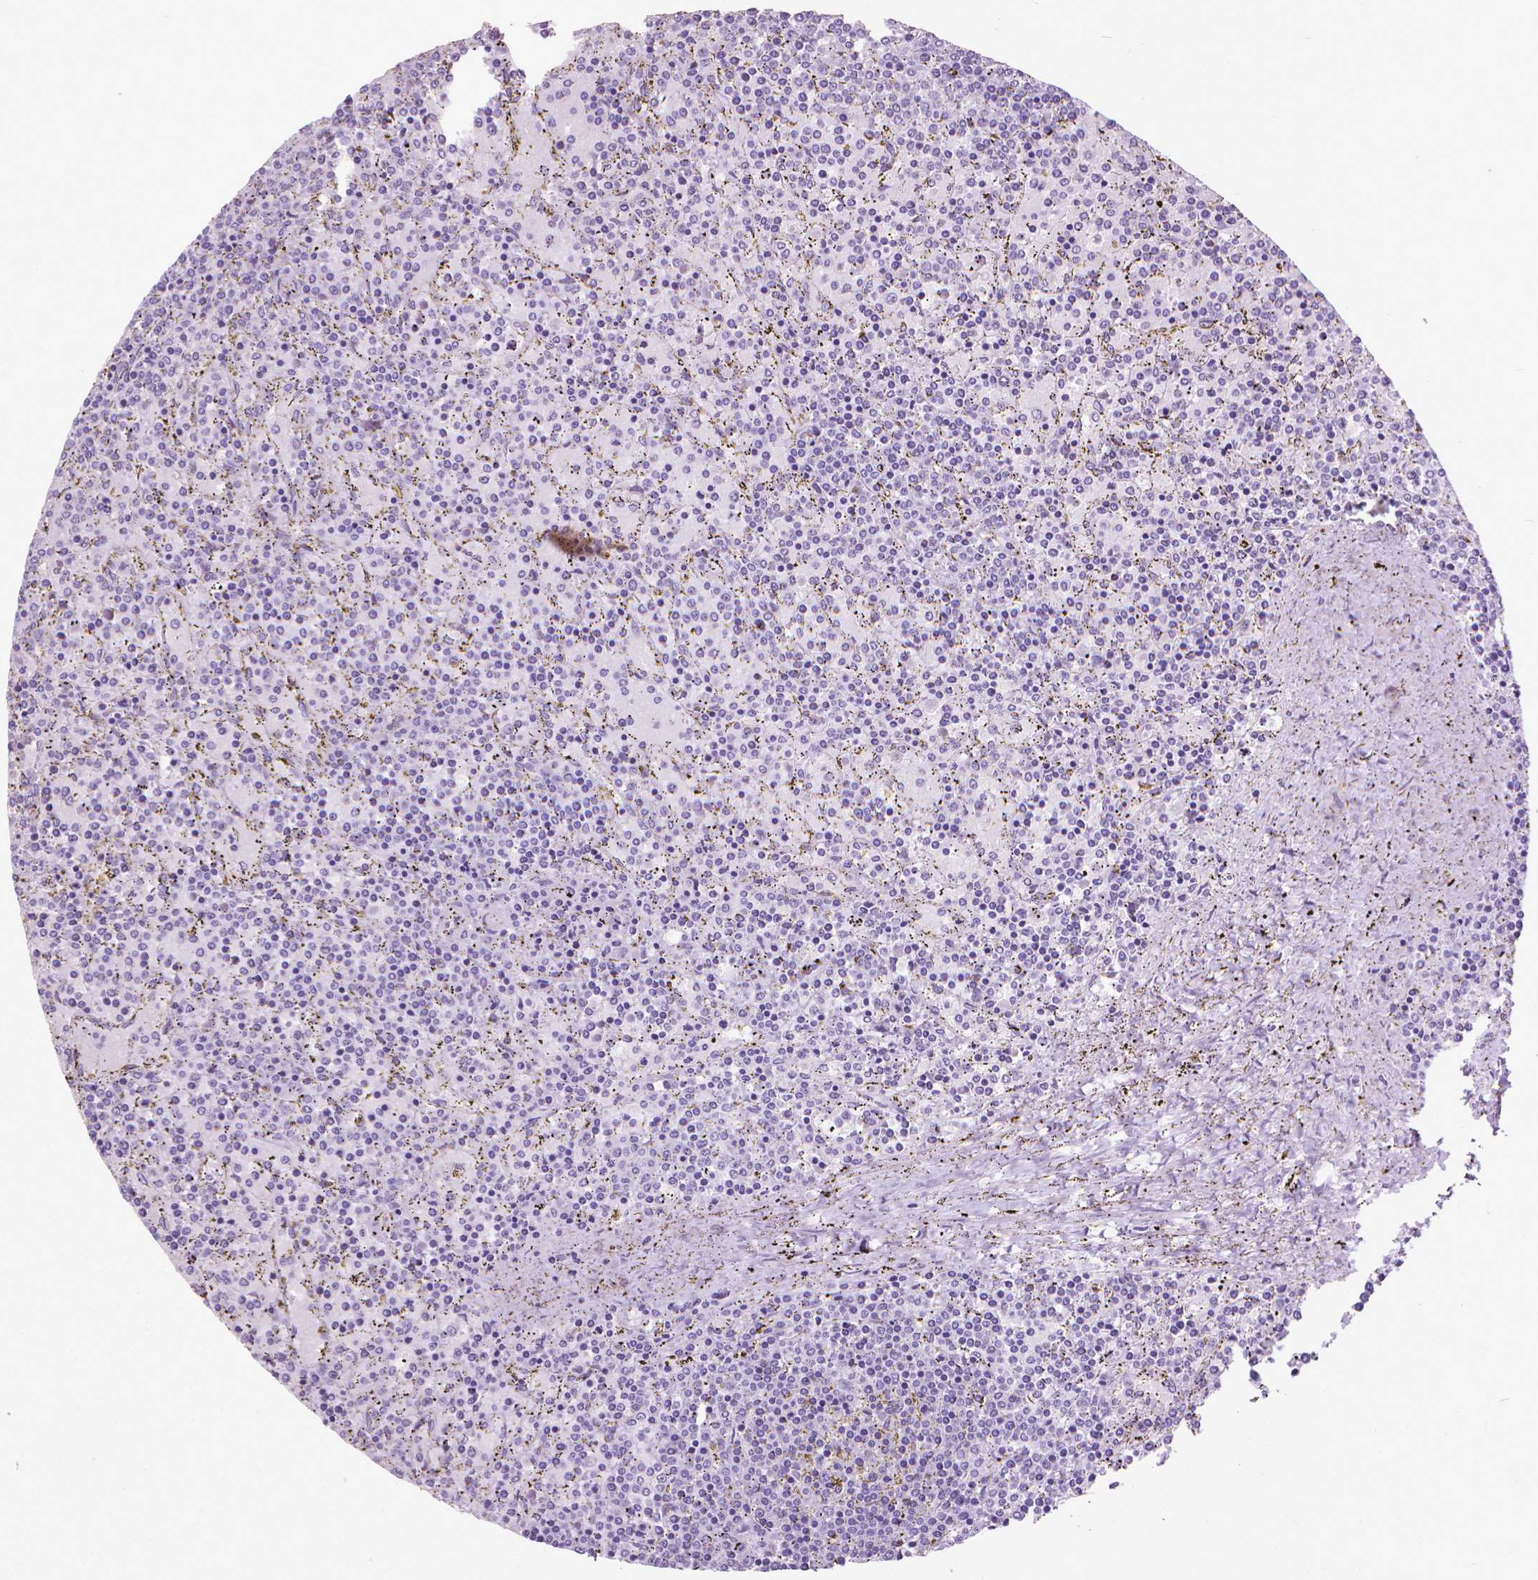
{"staining": {"intensity": "negative", "quantity": "none", "location": "none"}, "tissue": "lymphoma", "cell_type": "Tumor cells", "image_type": "cancer", "snomed": [{"axis": "morphology", "description": "Malignant lymphoma, non-Hodgkin's type, Low grade"}, {"axis": "topography", "description": "Spleen"}], "caption": "A high-resolution micrograph shows IHC staining of lymphoma, which demonstrates no significant positivity in tumor cells.", "gene": "KRT5", "patient": {"sex": "female", "age": 77}}